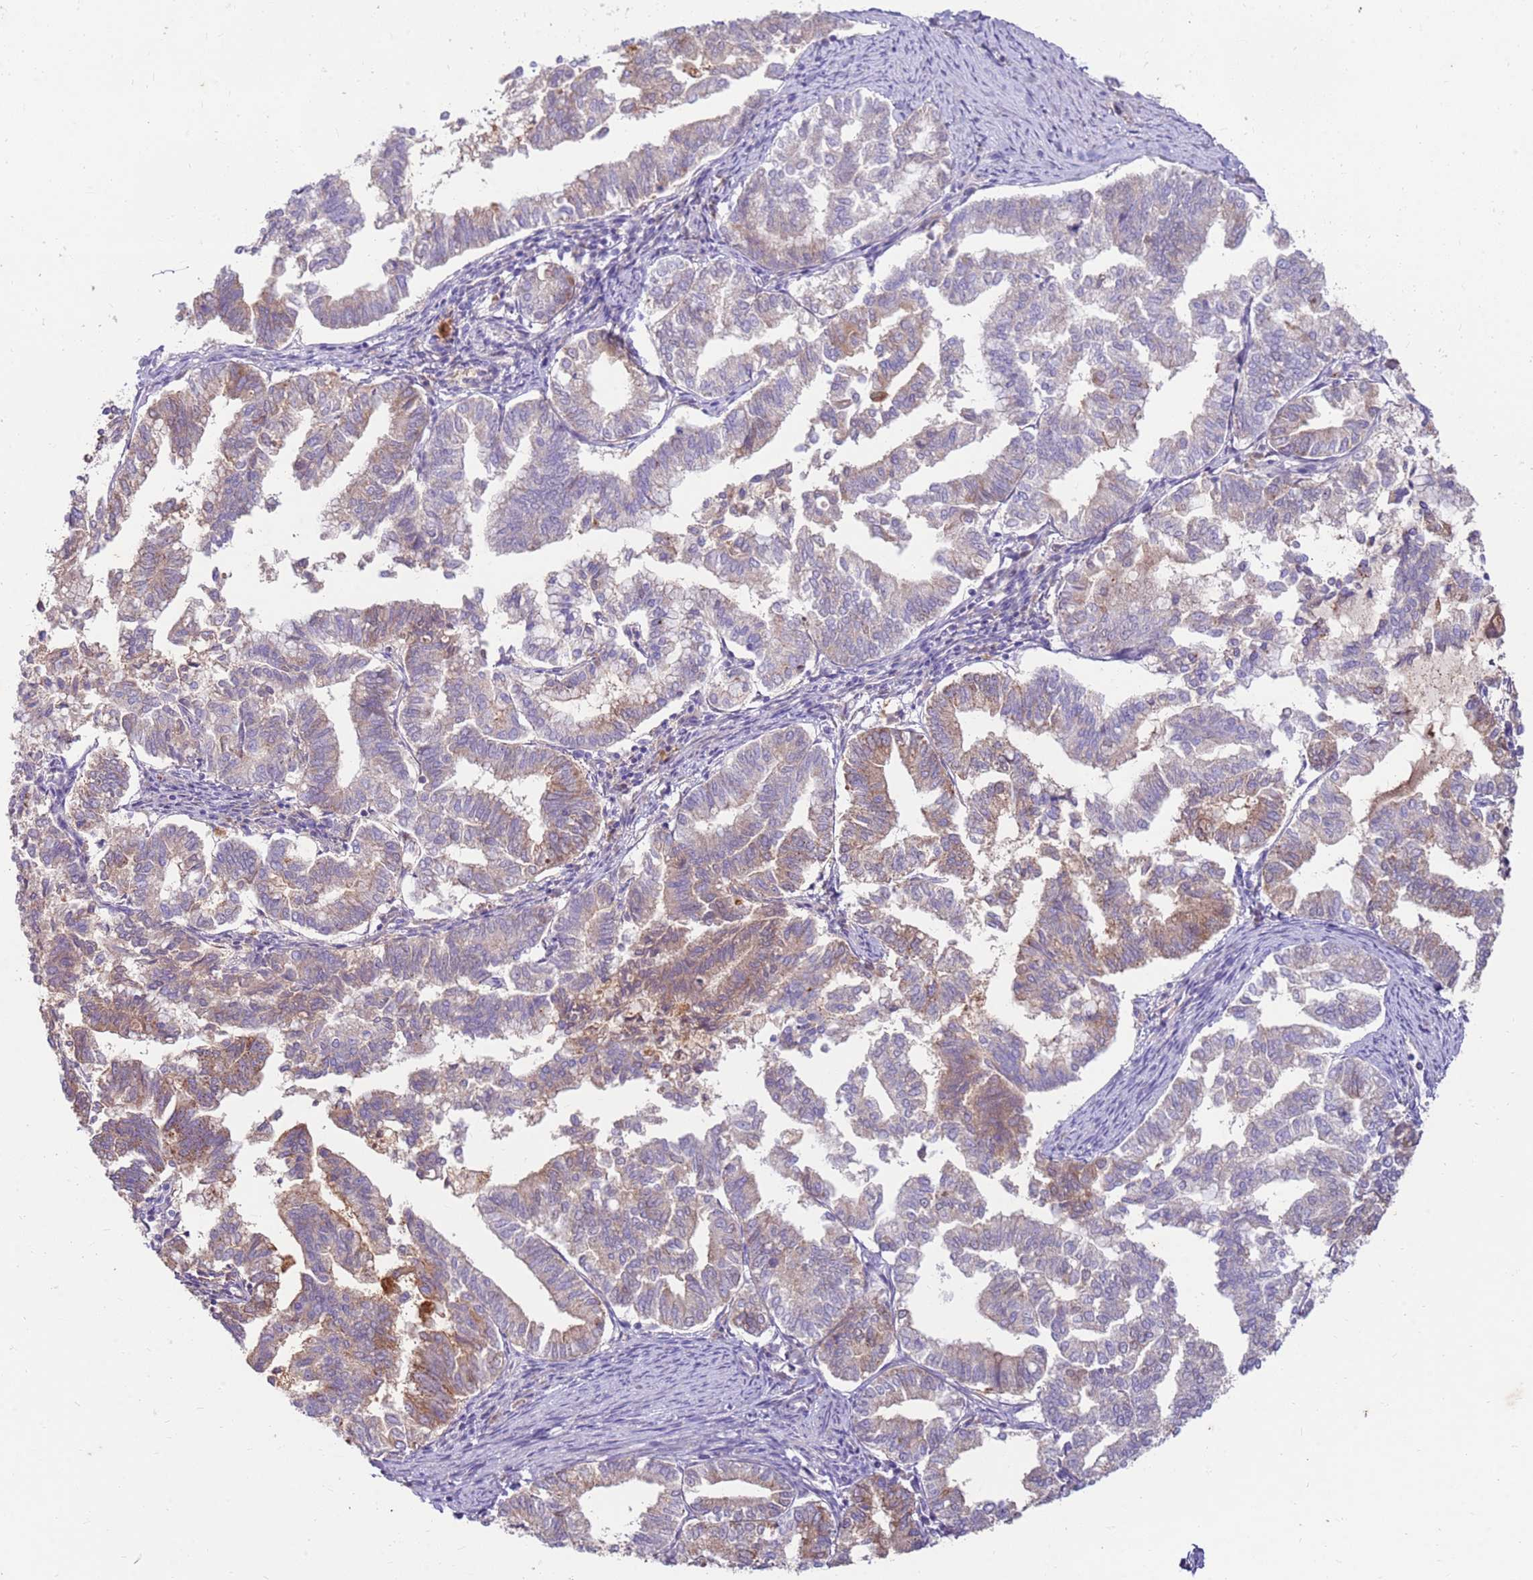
{"staining": {"intensity": "weak", "quantity": "25%-75%", "location": "cytoplasmic/membranous"}, "tissue": "endometrial cancer", "cell_type": "Tumor cells", "image_type": "cancer", "snomed": [{"axis": "morphology", "description": "Adenocarcinoma, NOS"}, {"axis": "topography", "description": "Endometrium"}], "caption": "Immunohistochemical staining of human endometrial cancer displays weak cytoplasmic/membranous protein staining in about 25%-75% of tumor cells.", "gene": "SLC44A4", "patient": {"sex": "female", "age": 79}}